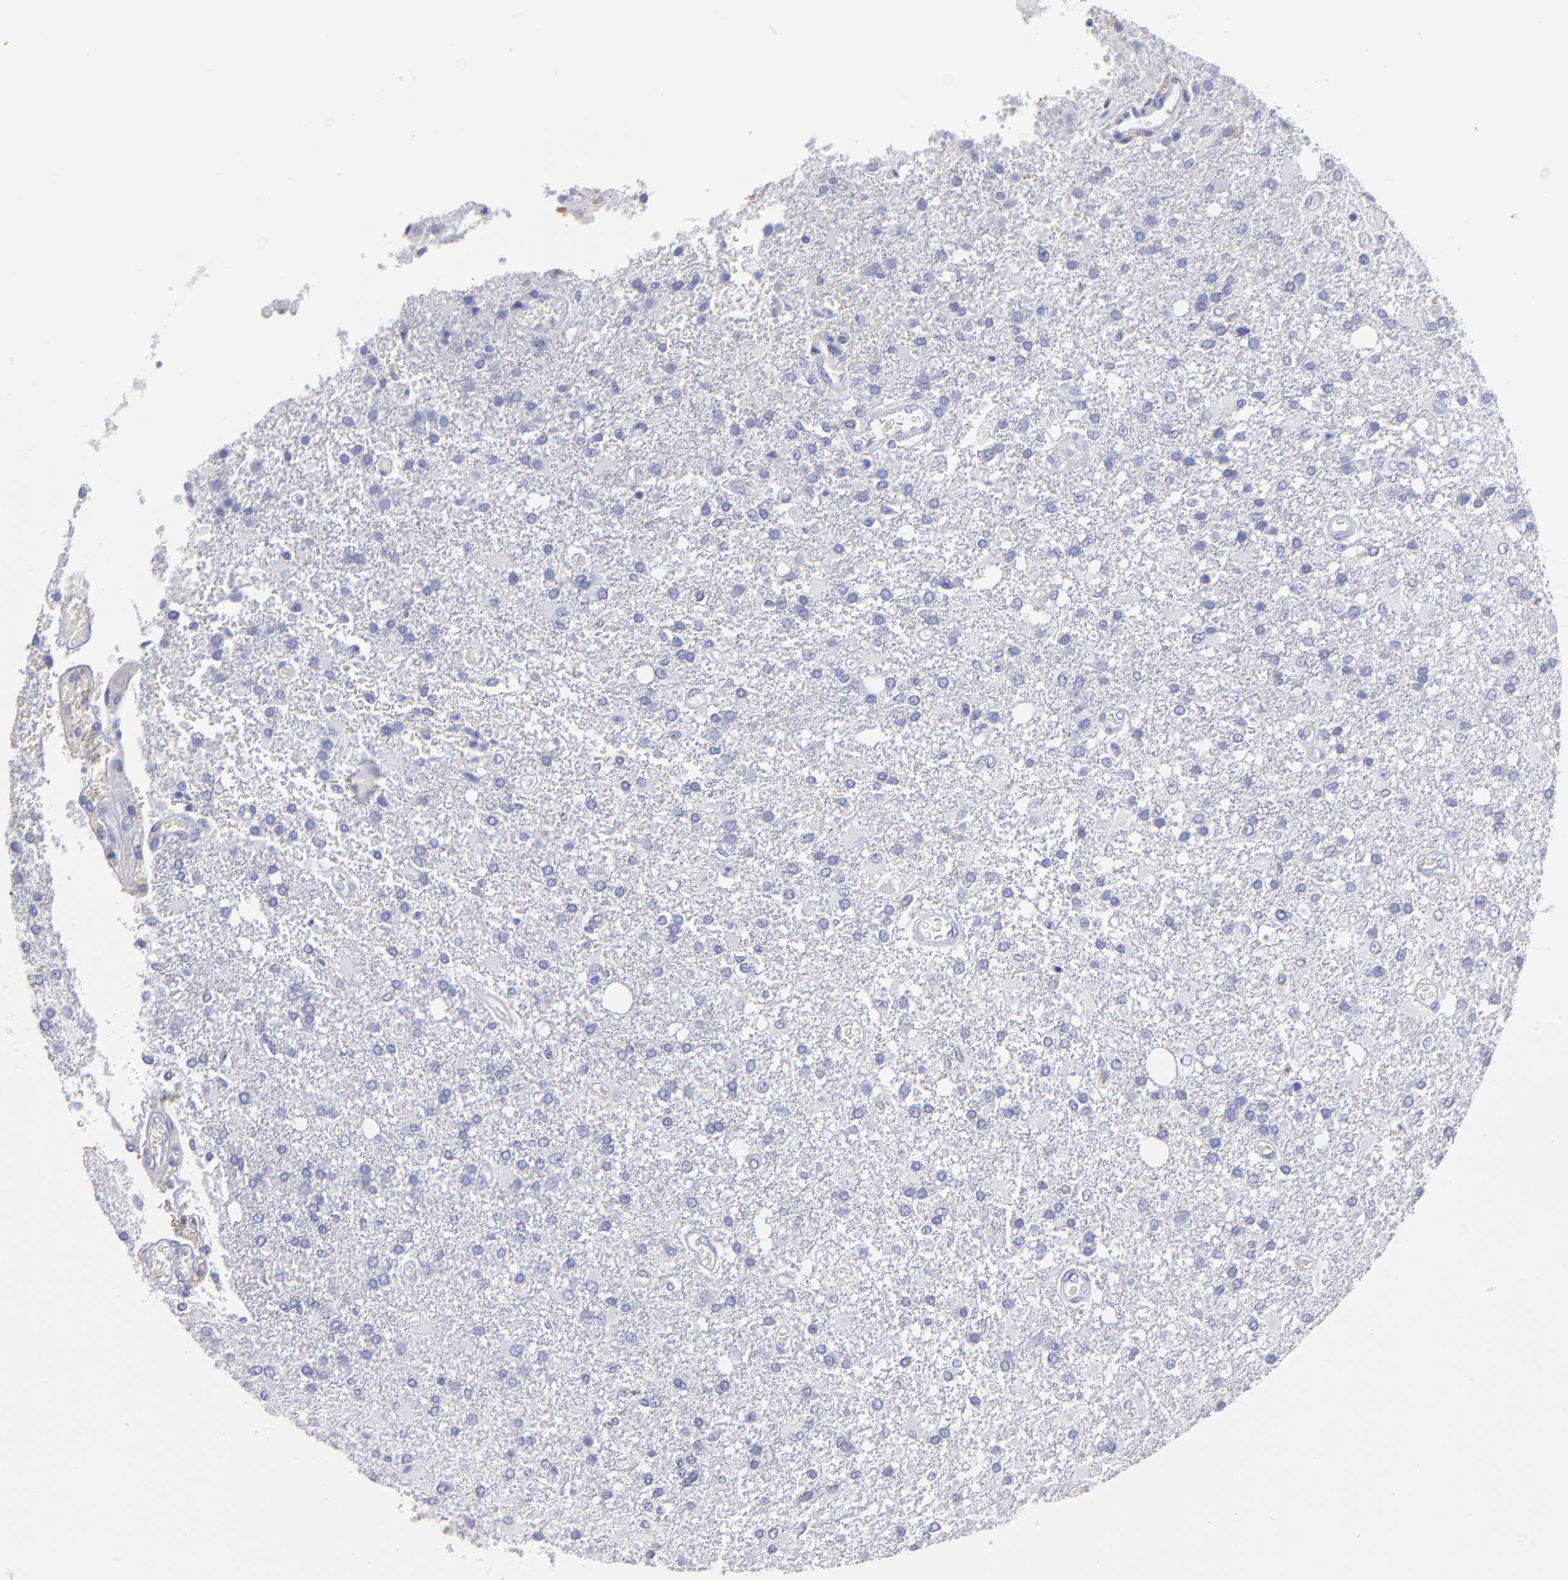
{"staining": {"intensity": "negative", "quantity": "none", "location": "none"}, "tissue": "glioma", "cell_type": "Tumor cells", "image_type": "cancer", "snomed": [{"axis": "morphology", "description": "Glioma, malignant, High grade"}, {"axis": "topography", "description": "Cerebral cortex"}], "caption": "Immunohistochemistry micrograph of neoplastic tissue: human glioma stained with DAB reveals no significant protein positivity in tumor cells.", "gene": "MB", "patient": {"sex": "male", "age": 79}}